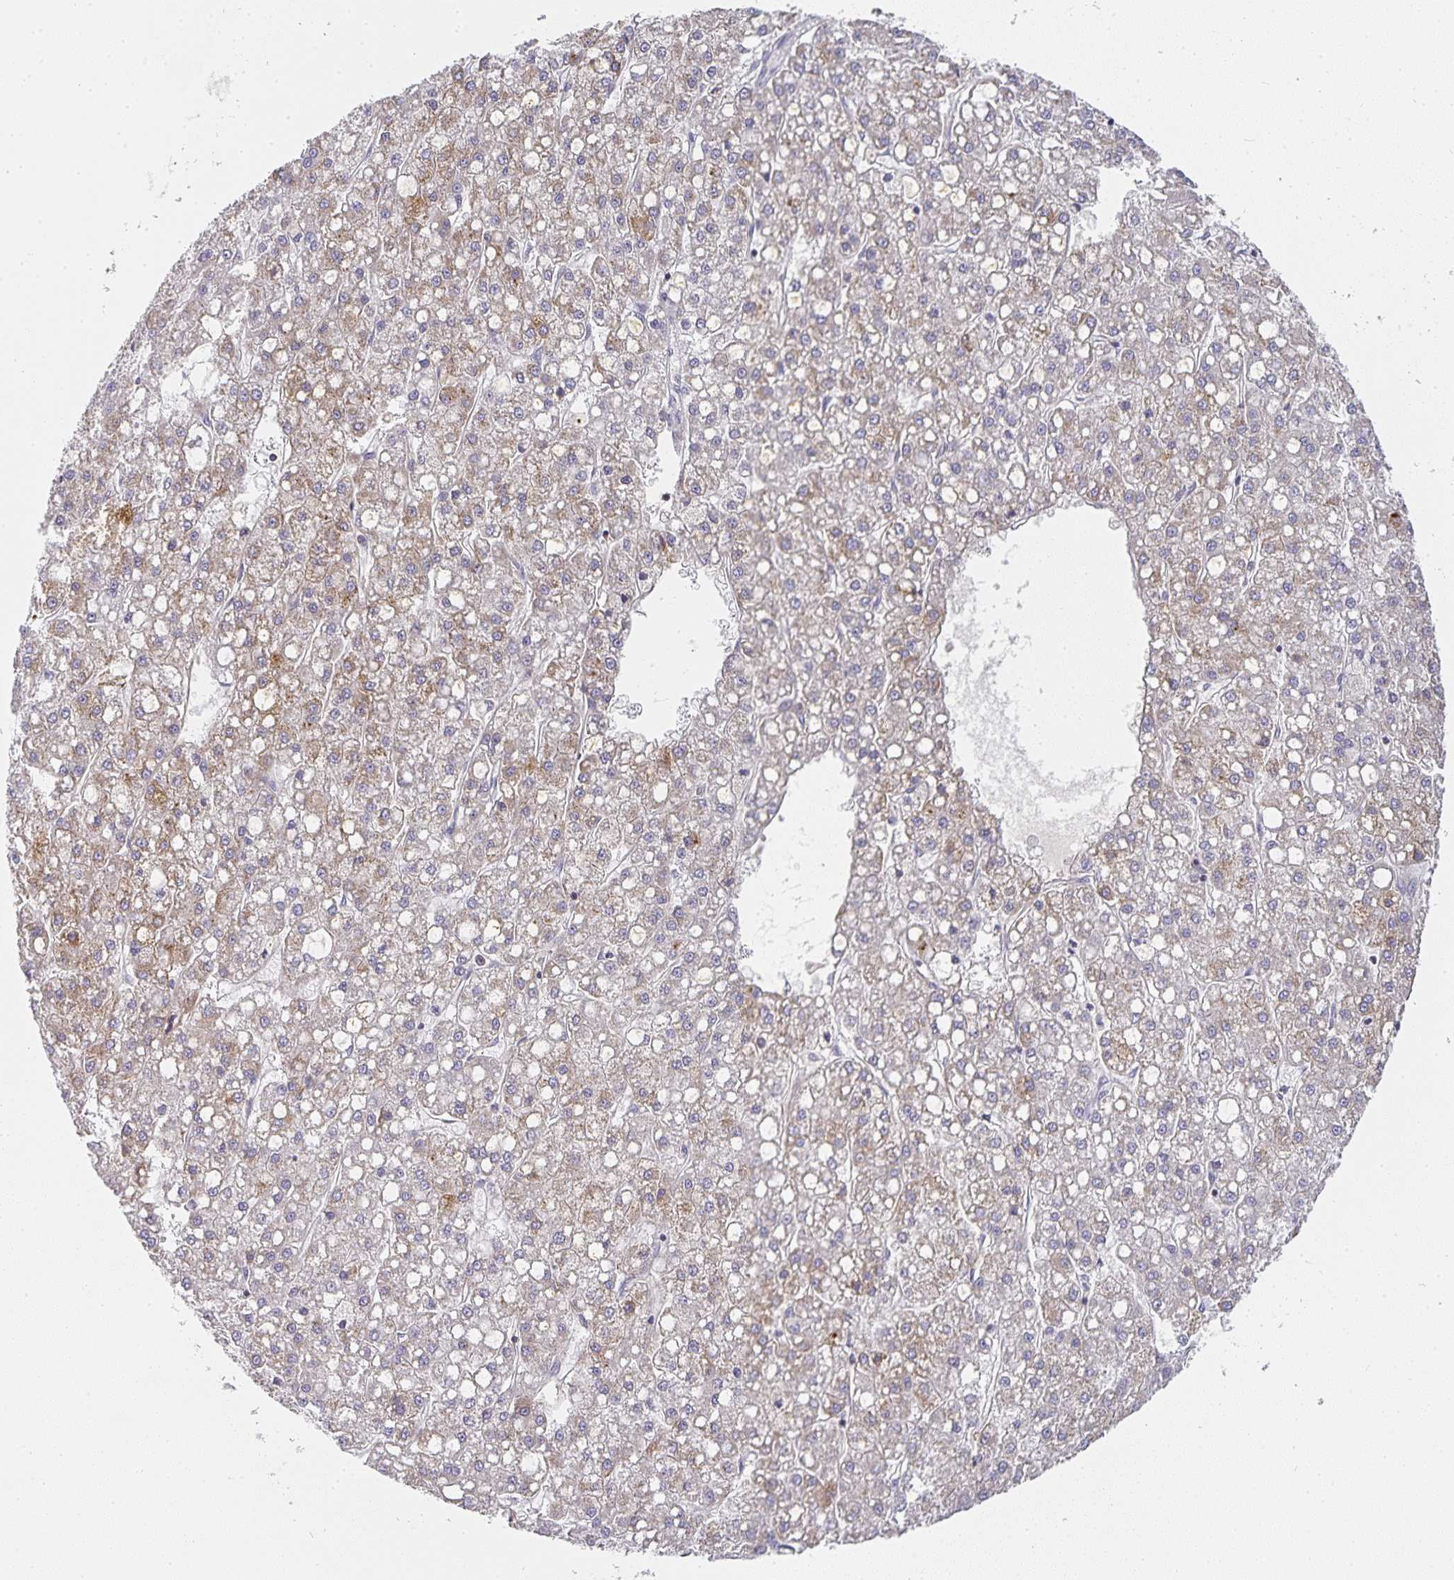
{"staining": {"intensity": "weak", "quantity": "<25%", "location": "cytoplasmic/membranous"}, "tissue": "liver cancer", "cell_type": "Tumor cells", "image_type": "cancer", "snomed": [{"axis": "morphology", "description": "Carcinoma, Hepatocellular, NOS"}, {"axis": "topography", "description": "Liver"}], "caption": "IHC image of neoplastic tissue: human liver cancer stained with DAB displays no significant protein expression in tumor cells.", "gene": "GATA3", "patient": {"sex": "male", "age": 67}}